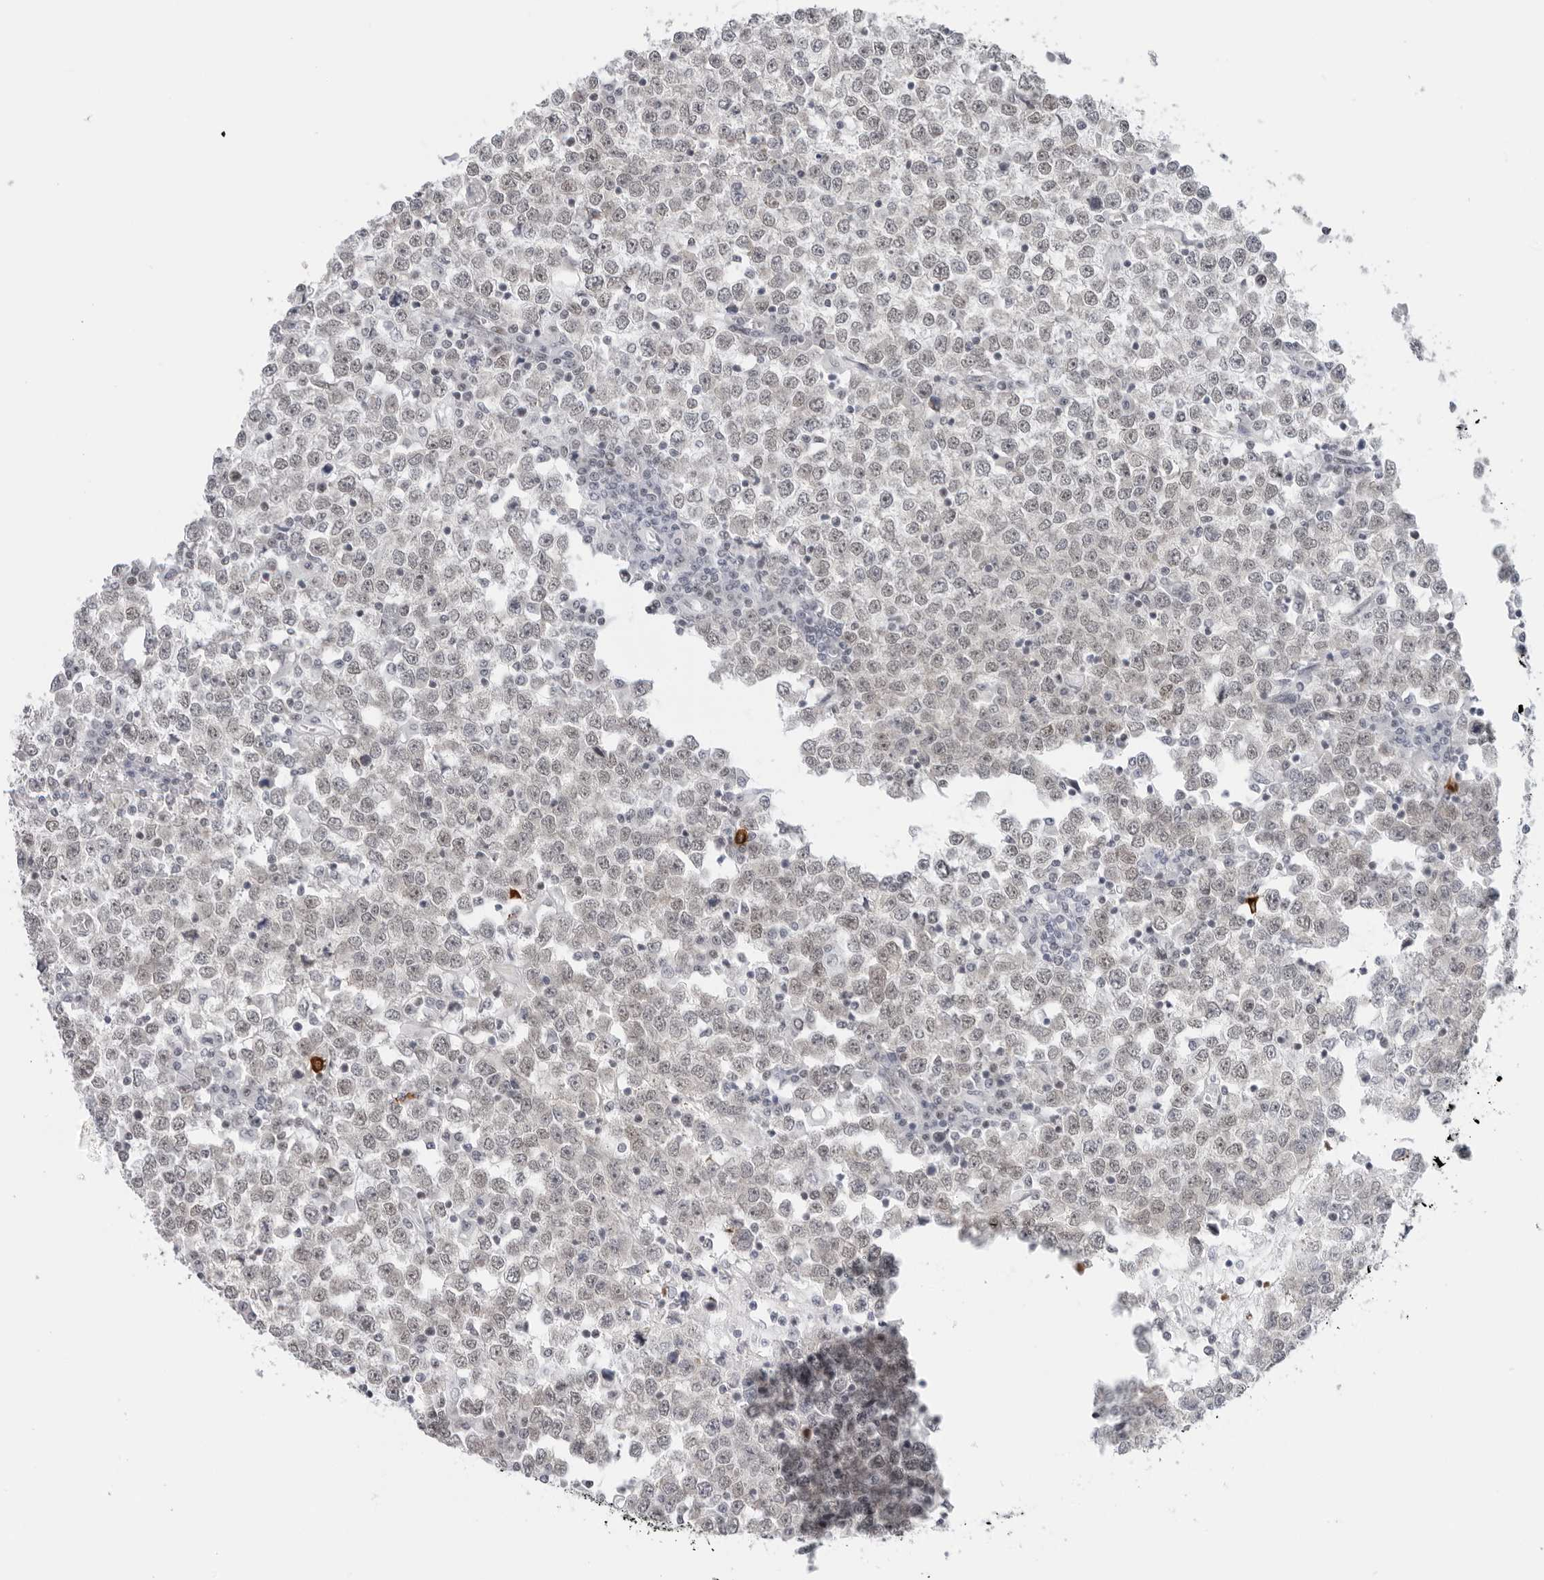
{"staining": {"intensity": "negative", "quantity": "none", "location": "none"}, "tissue": "testis cancer", "cell_type": "Tumor cells", "image_type": "cancer", "snomed": [{"axis": "morphology", "description": "Seminoma, NOS"}, {"axis": "topography", "description": "Testis"}], "caption": "The image reveals no staining of tumor cells in seminoma (testis).", "gene": "FOXK2", "patient": {"sex": "male", "age": 65}}